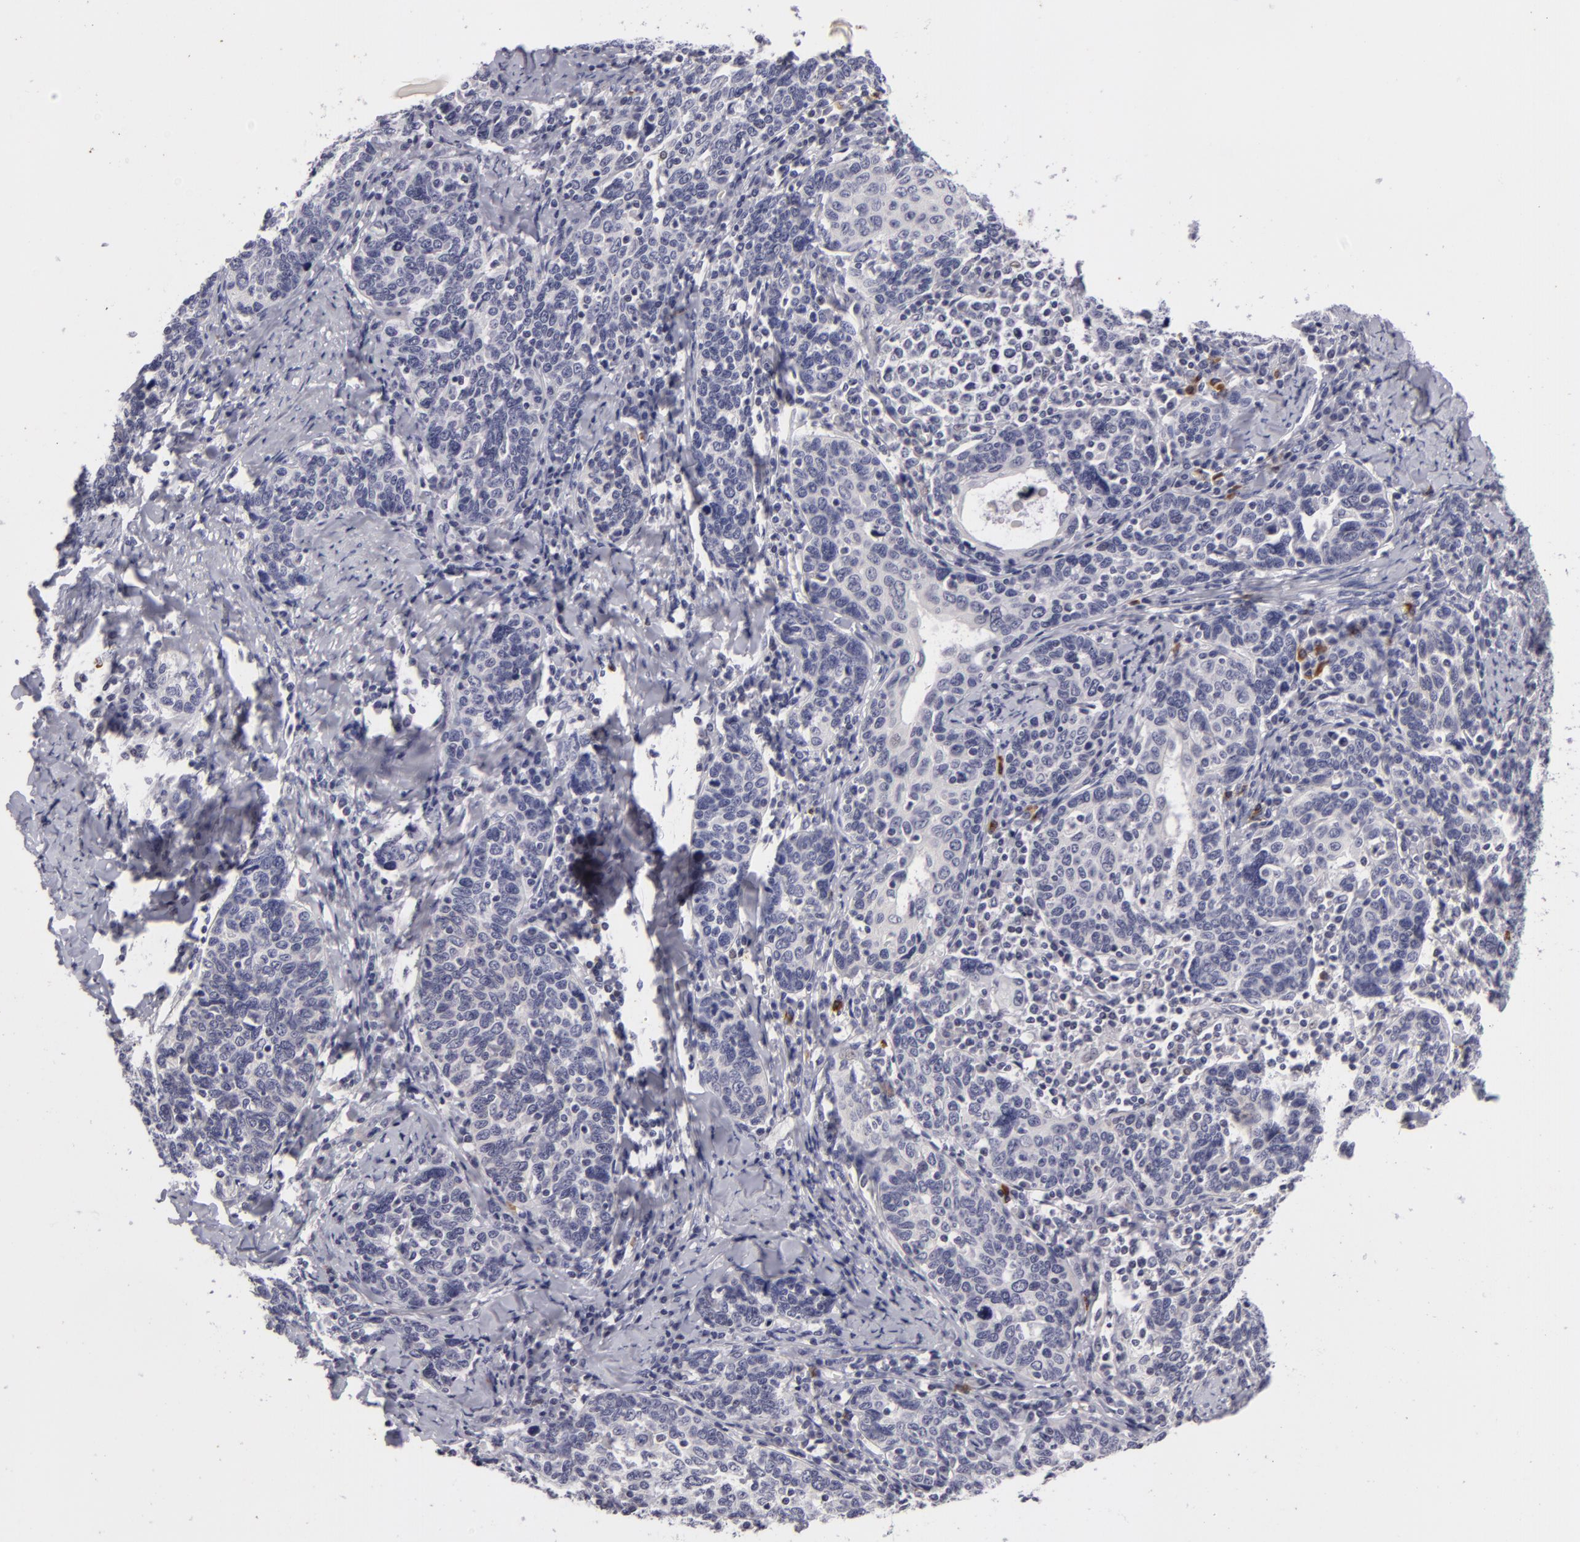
{"staining": {"intensity": "negative", "quantity": "none", "location": "none"}, "tissue": "cervical cancer", "cell_type": "Tumor cells", "image_type": "cancer", "snomed": [{"axis": "morphology", "description": "Squamous cell carcinoma, NOS"}, {"axis": "topography", "description": "Cervix"}], "caption": "Immunohistochemistry of cervical cancer (squamous cell carcinoma) exhibits no staining in tumor cells. Brightfield microscopy of IHC stained with DAB (brown) and hematoxylin (blue), captured at high magnification.", "gene": "NLGN4X", "patient": {"sex": "female", "age": 41}}